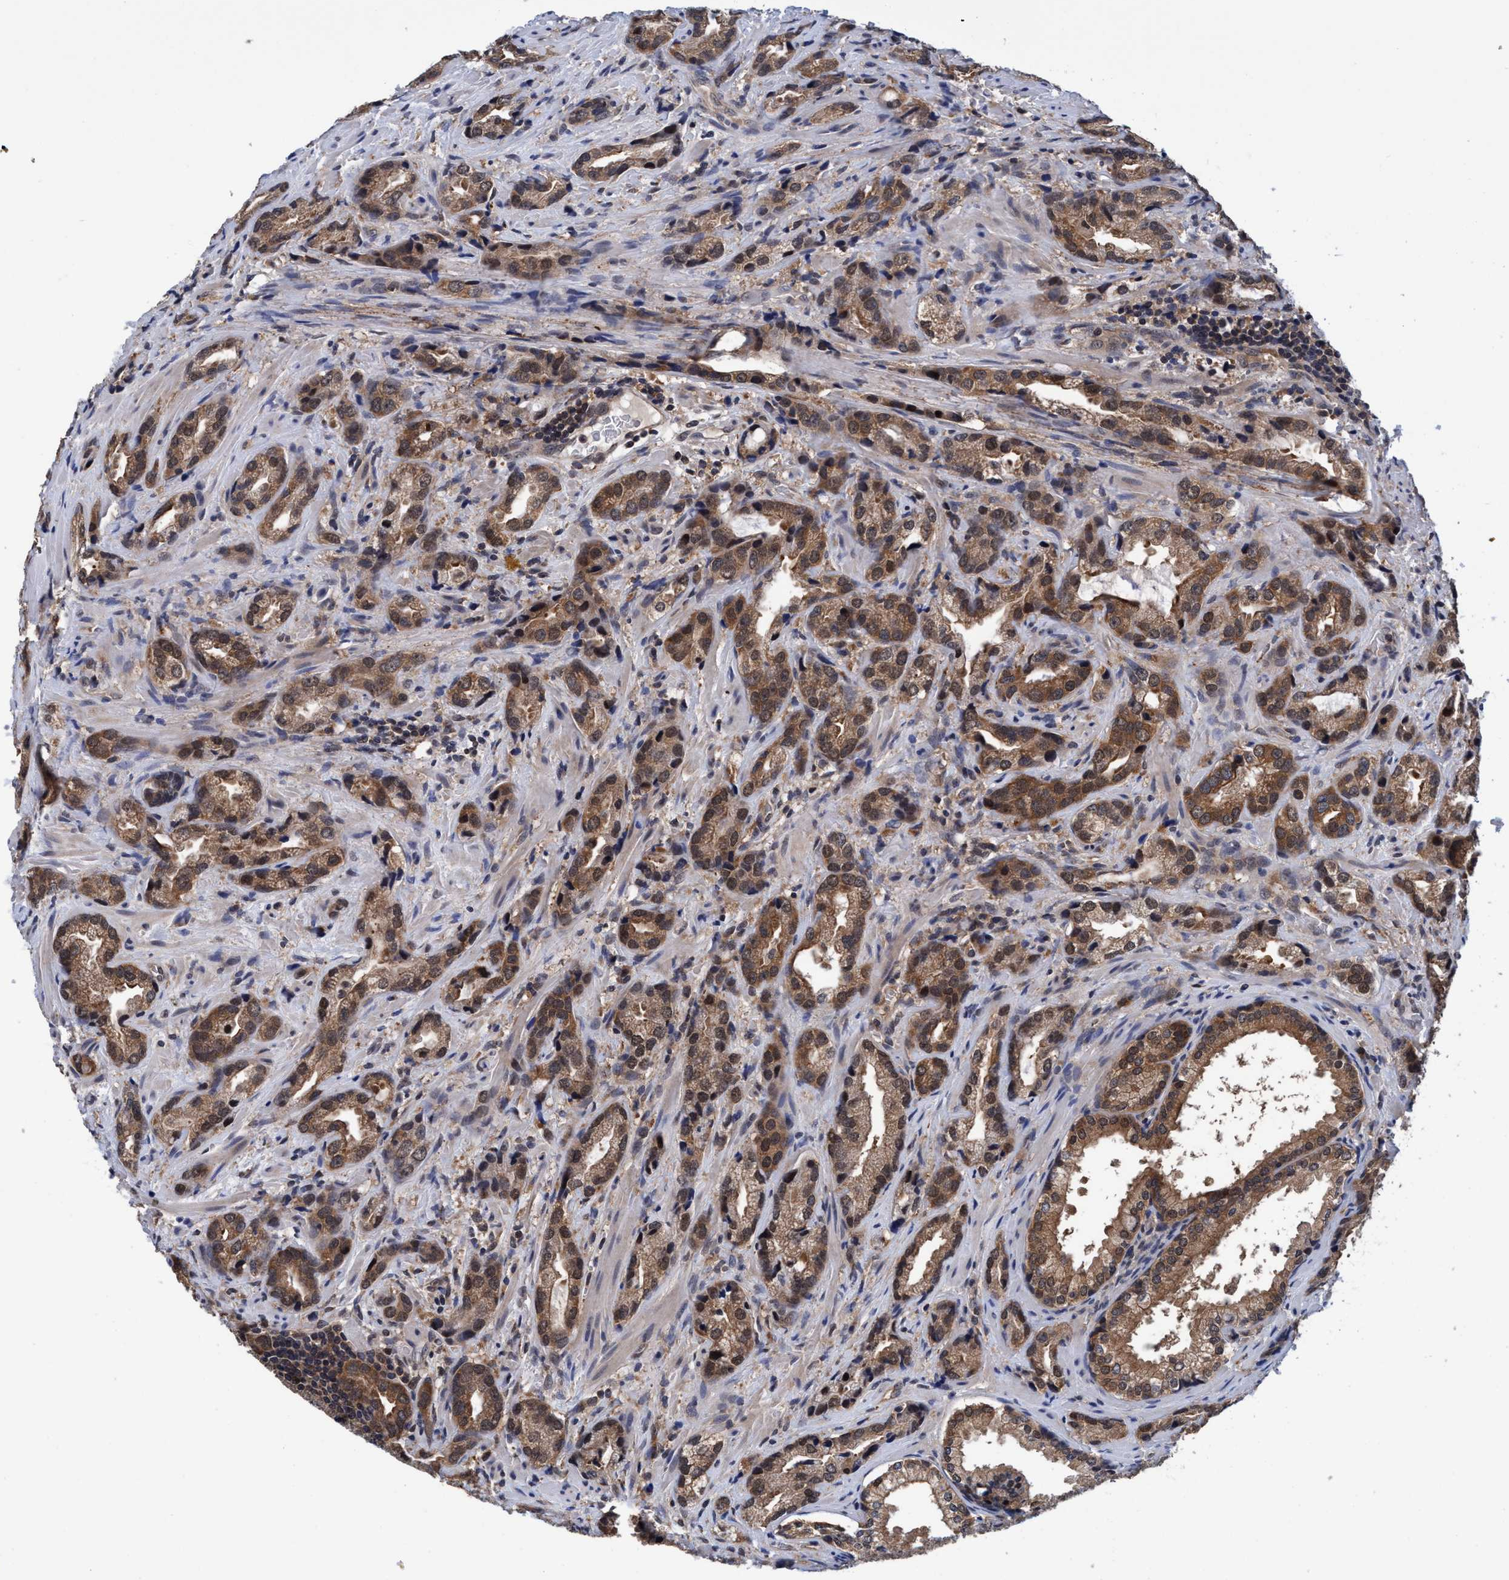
{"staining": {"intensity": "moderate", "quantity": ">75%", "location": "cytoplasmic/membranous,nuclear"}, "tissue": "prostate cancer", "cell_type": "Tumor cells", "image_type": "cancer", "snomed": [{"axis": "morphology", "description": "Adenocarcinoma, High grade"}, {"axis": "topography", "description": "Prostate"}], "caption": "Immunohistochemical staining of high-grade adenocarcinoma (prostate) reveals medium levels of moderate cytoplasmic/membranous and nuclear staining in about >75% of tumor cells.", "gene": "PSMD12", "patient": {"sex": "male", "age": 63}}